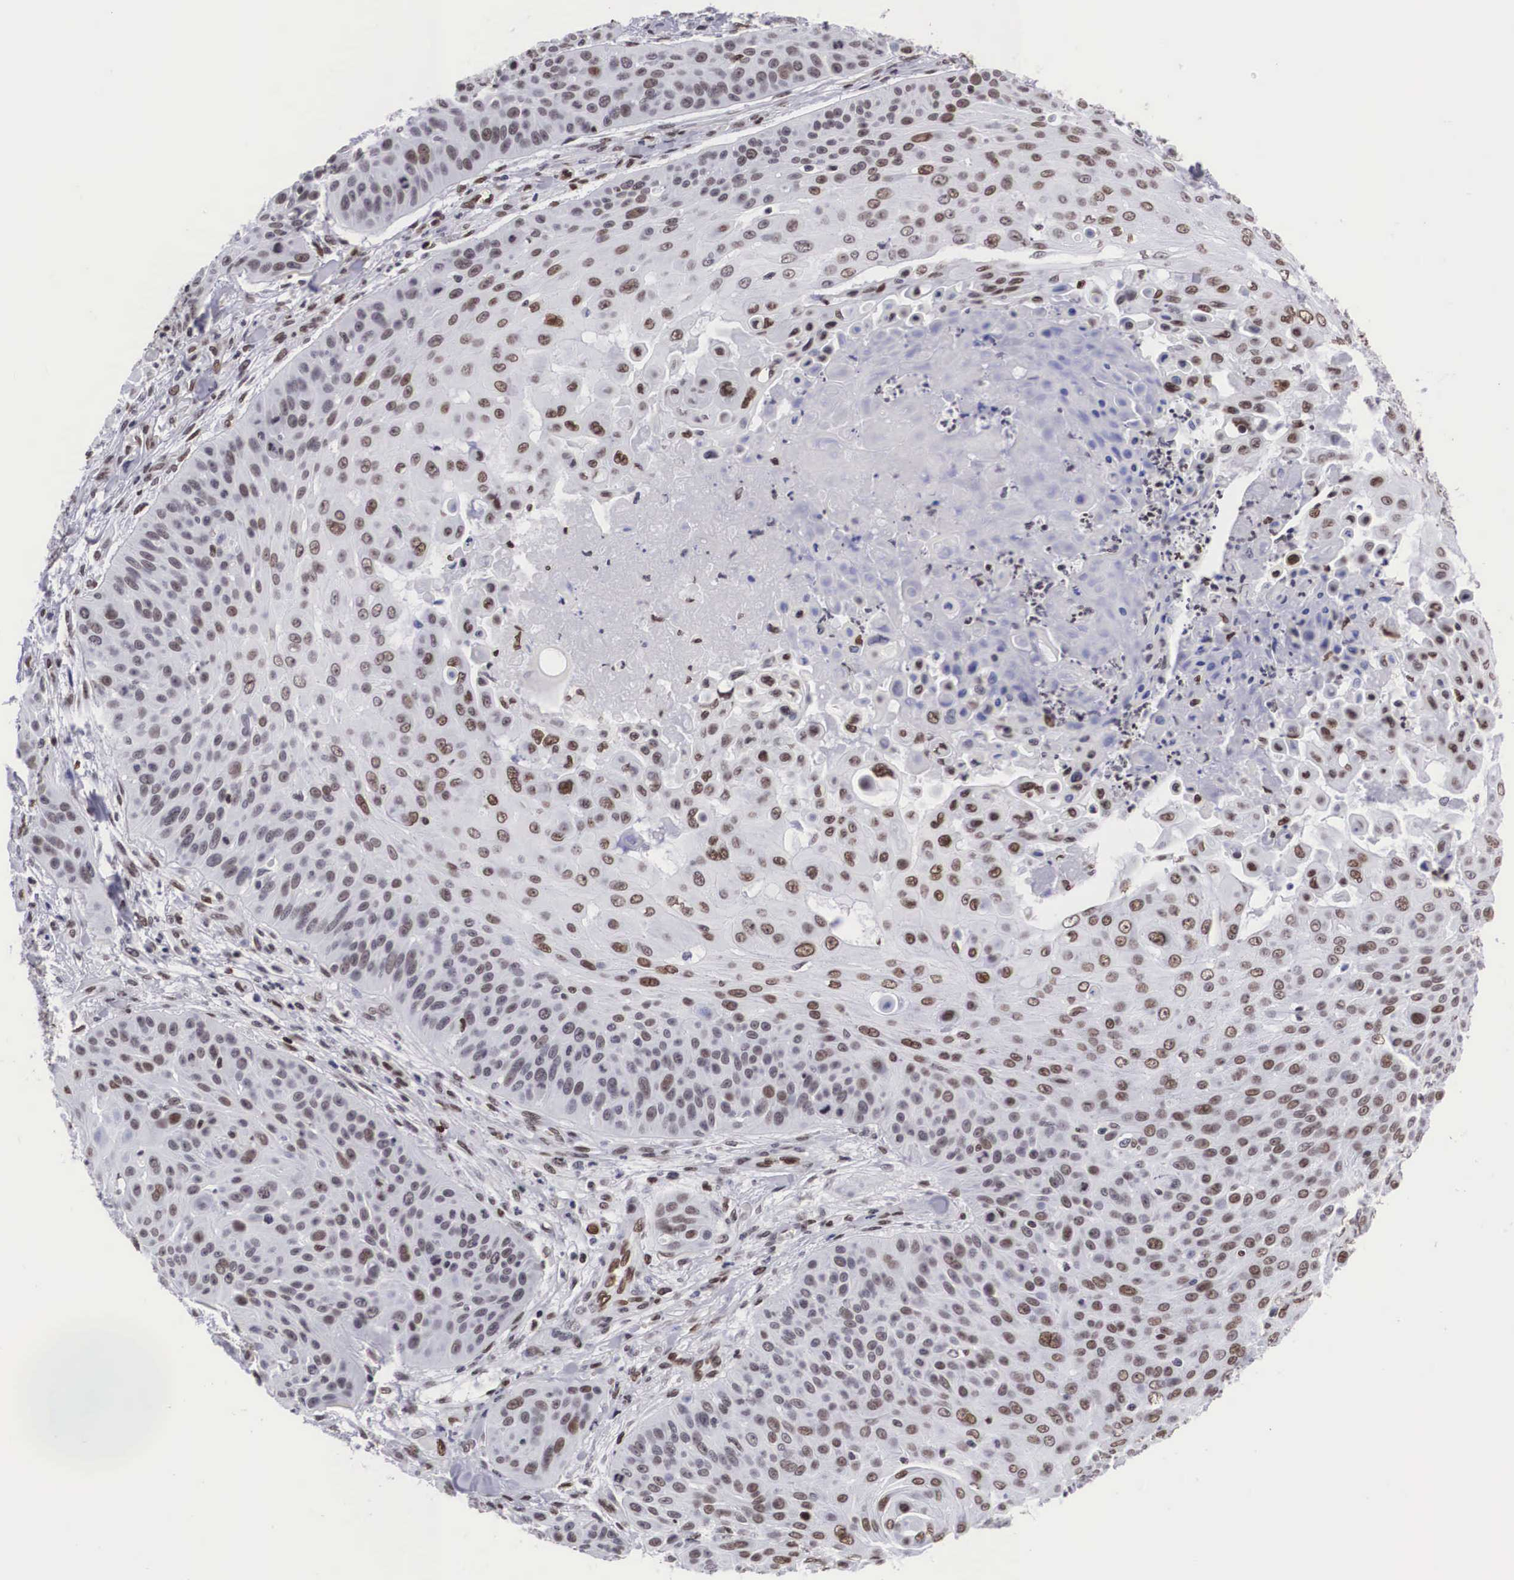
{"staining": {"intensity": "moderate", "quantity": ">75%", "location": "nuclear"}, "tissue": "skin cancer", "cell_type": "Tumor cells", "image_type": "cancer", "snomed": [{"axis": "morphology", "description": "Squamous cell carcinoma, NOS"}, {"axis": "topography", "description": "Skin"}], "caption": "Skin cancer stained with DAB IHC exhibits medium levels of moderate nuclear staining in about >75% of tumor cells. Immunohistochemistry stains the protein in brown and the nuclei are stained blue.", "gene": "MECP2", "patient": {"sex": "male", "age": 82}}